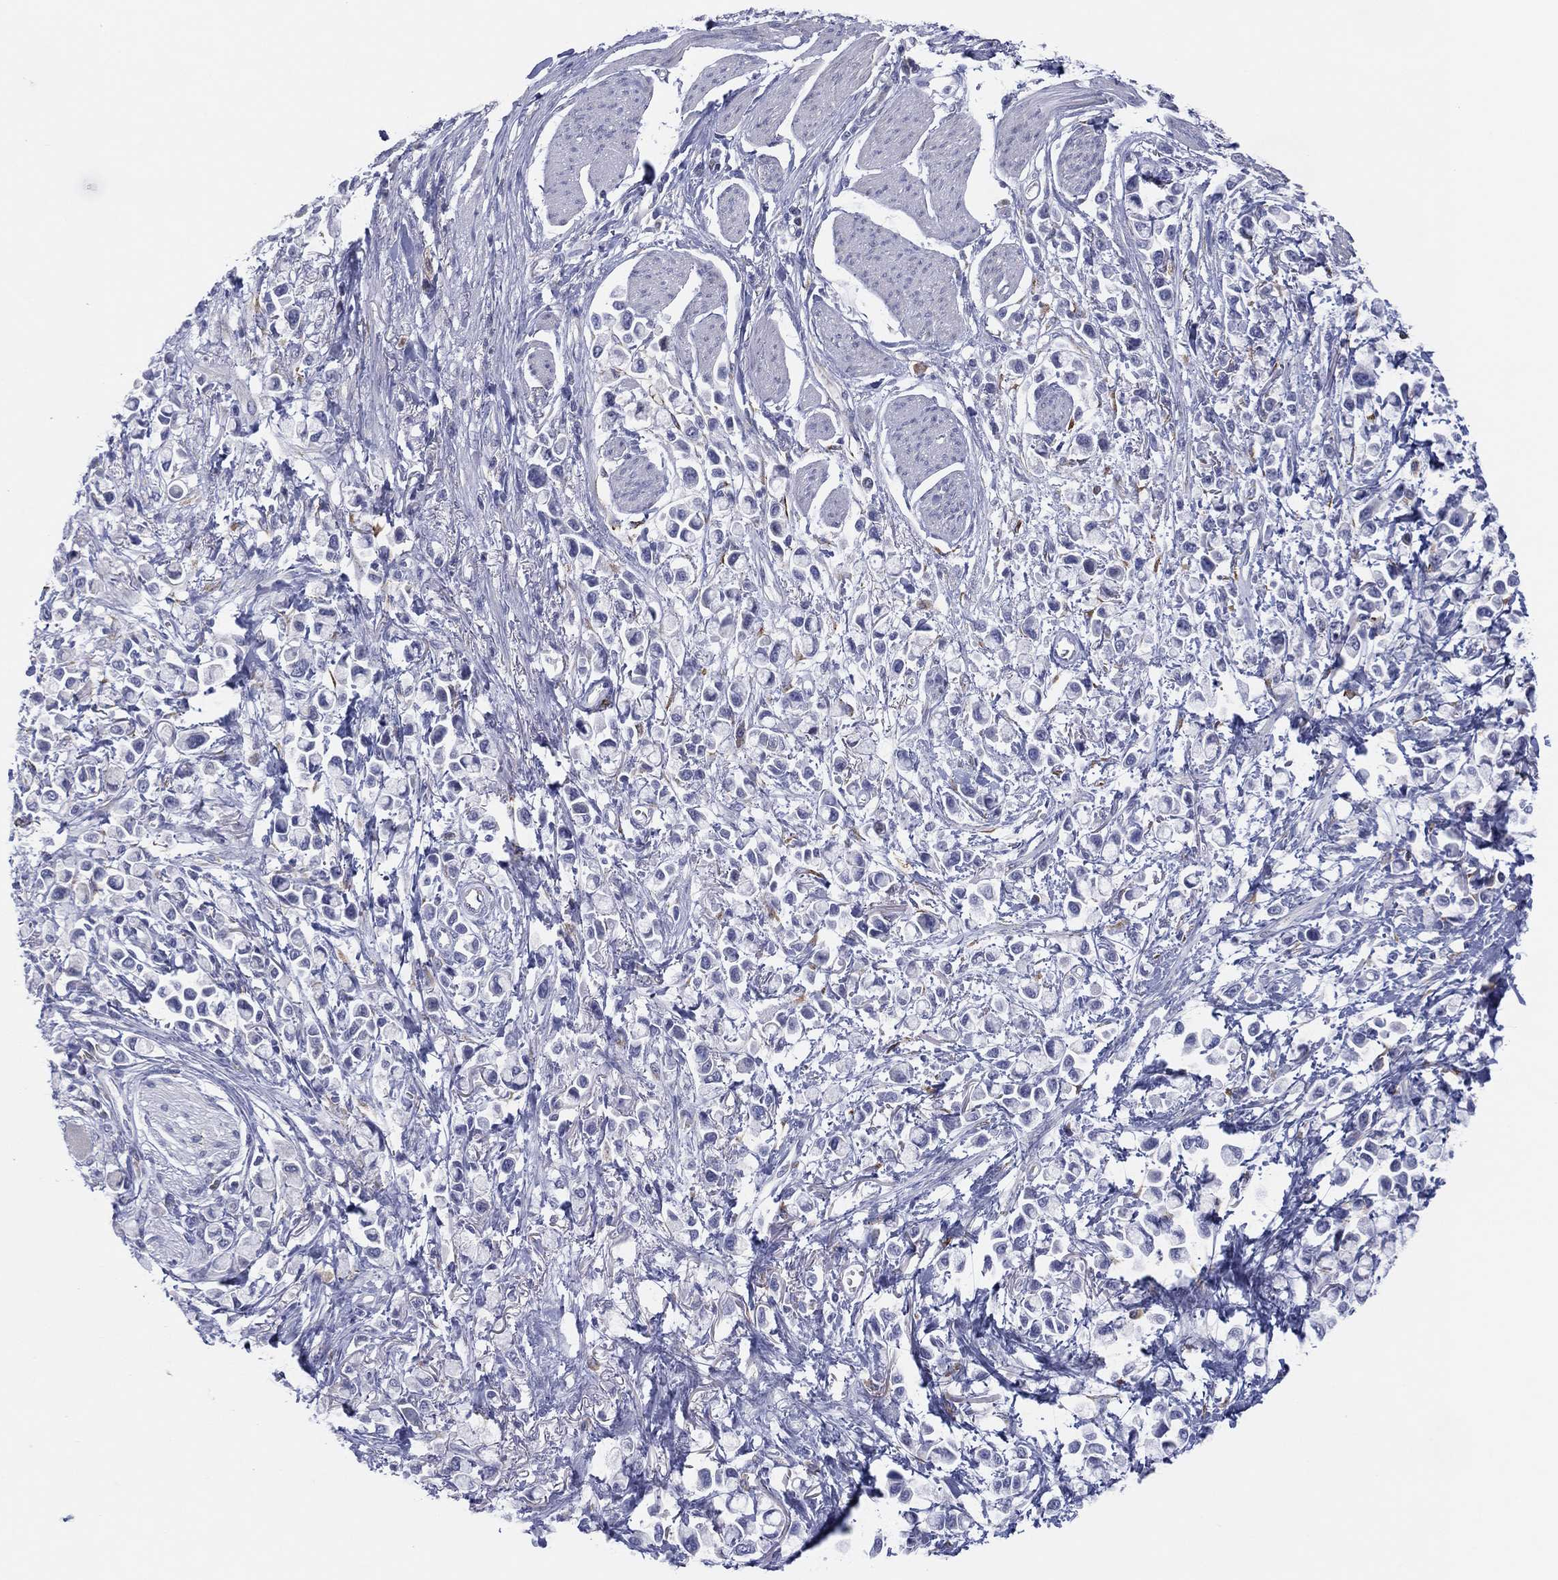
{"staining": {"intensity": "negative", "quantity": "none", "location": "none"}, "tissue": "stomach cancer", "cell_type": "Tumor cells", "image_type": "cancer", "snomed": [{"axis": "morphology", "description": "Adenocarcinoma, NOS"}, {"axis": "topography", "description": "Stomach"}], "caption": "This is an immunohistochemistry micrograph of stomach adenocarcinoma. There is no staining in tumor cells.", "gene": "MLF1", "patient": {"sex": "female", "age": 81}}